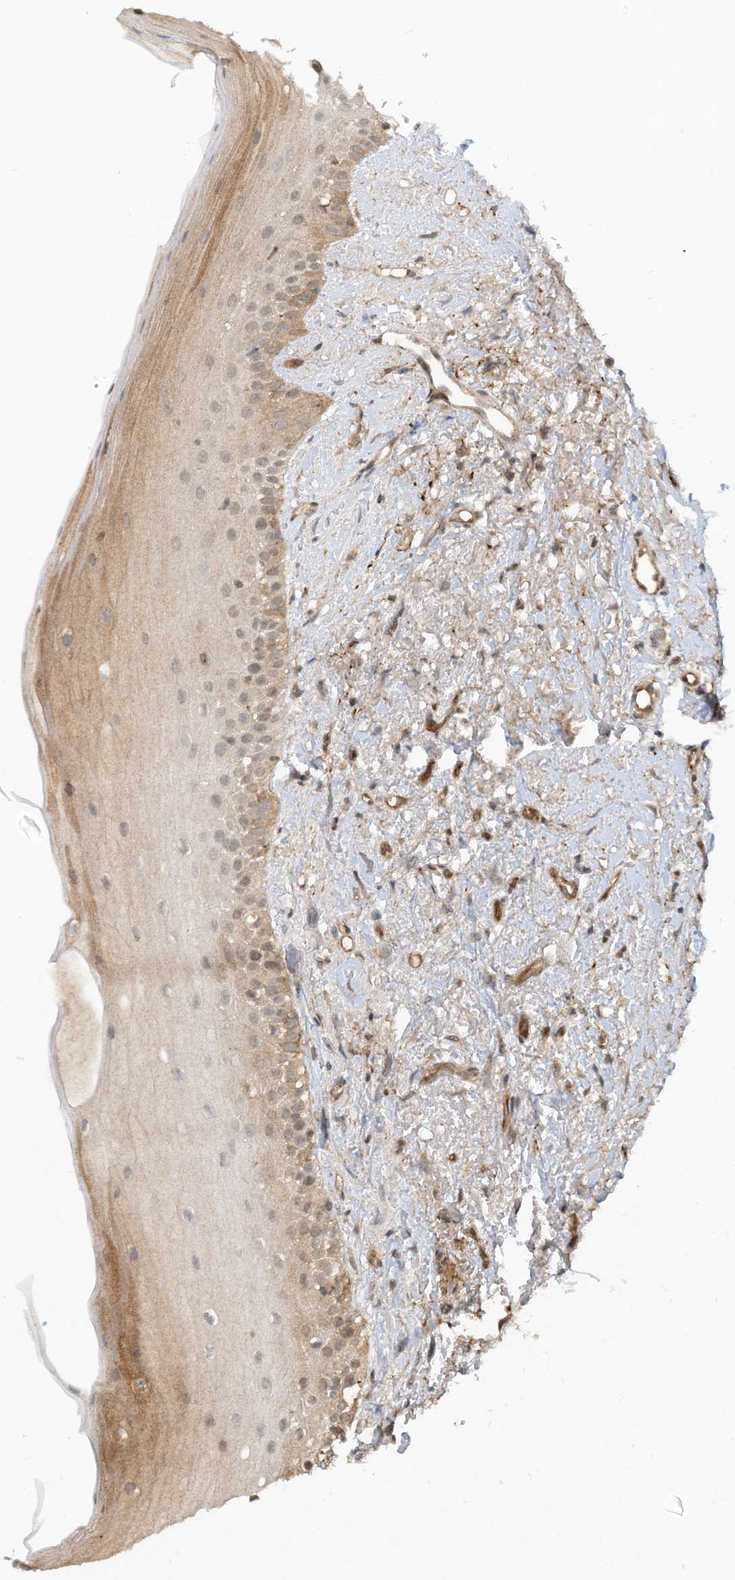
{"staining": {"intensity": "moderate", "quantity": "25%-75%", "location": "cytoplasmic/membranous,nuclear"}, "tissue": "oral mucosa", "cell_type": "Squamous epithelial cells", "image_type": "normal", "snomed": [{"axis": "morphology", "description": "Normal tissue, NOS"}, {"axis": "topography", "description": "Oral tissue"}], "caption": "This is an image of IHC staining of normal oral mucosa, which shows moderate expression in the cytoplasmic/membranous,nuclear of squamous epithelial cells.", "gene": "CERT1", "patient": {"sex": "female", "age": 63}}